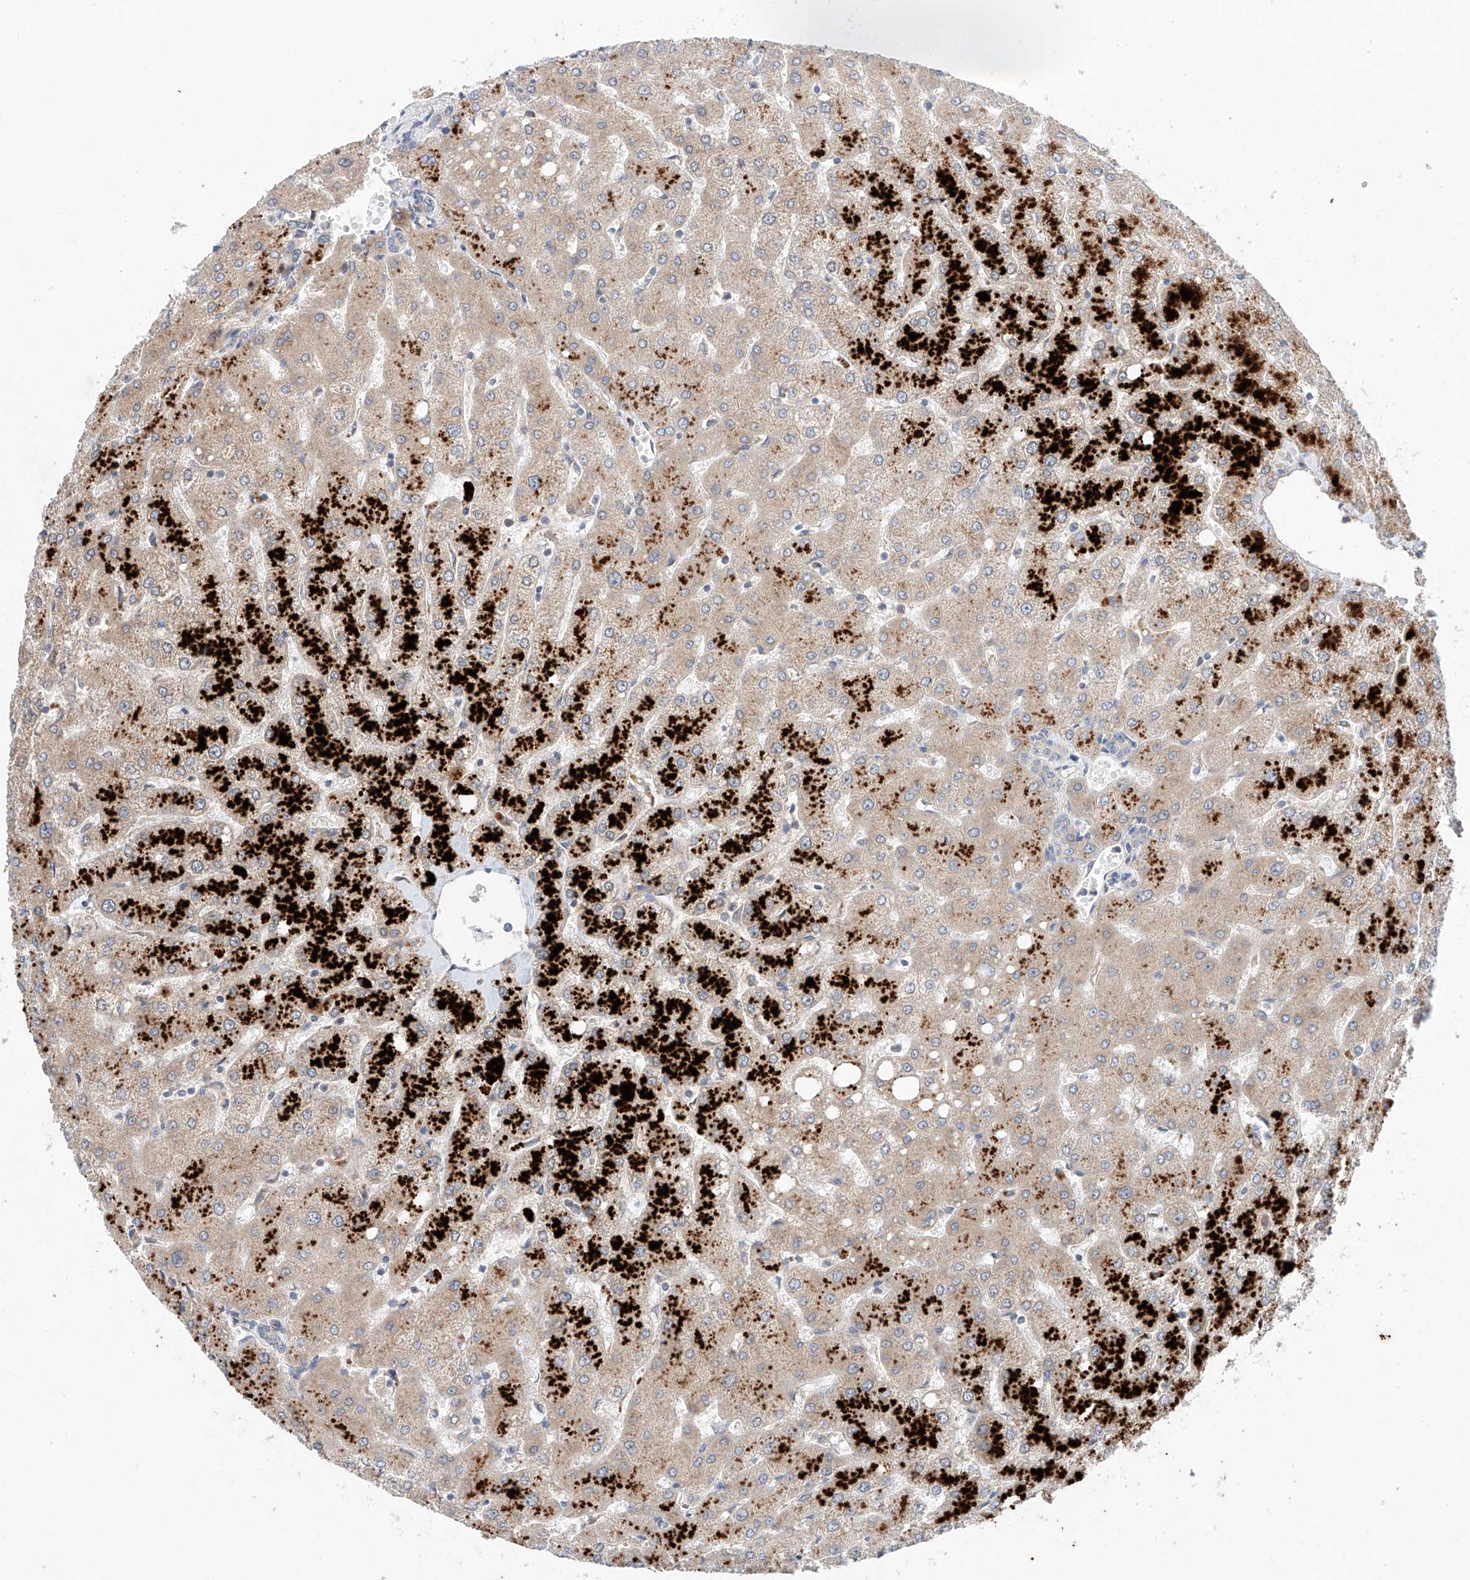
{"staining": {"intensity": "negative", "quantity": "none", "location": "none"}, "tissue": "liver", "cell_type": "Cholangiocytes", "image_type": "normal", "snomed": [{"axis": "morphology", "description": "Normal tissue, NOS"}, {"axis": "topography", "description": "Liver"}], "caption": "An immunohistochemistry (IHC) photomicrograph of benign liver is shown. There is no staining in cholangiocytes of liver. (DAB immunohistochemistry (IHC), high magnification).", "gene": "FASTK", "patient": {"sex": "female", "age": 54}}